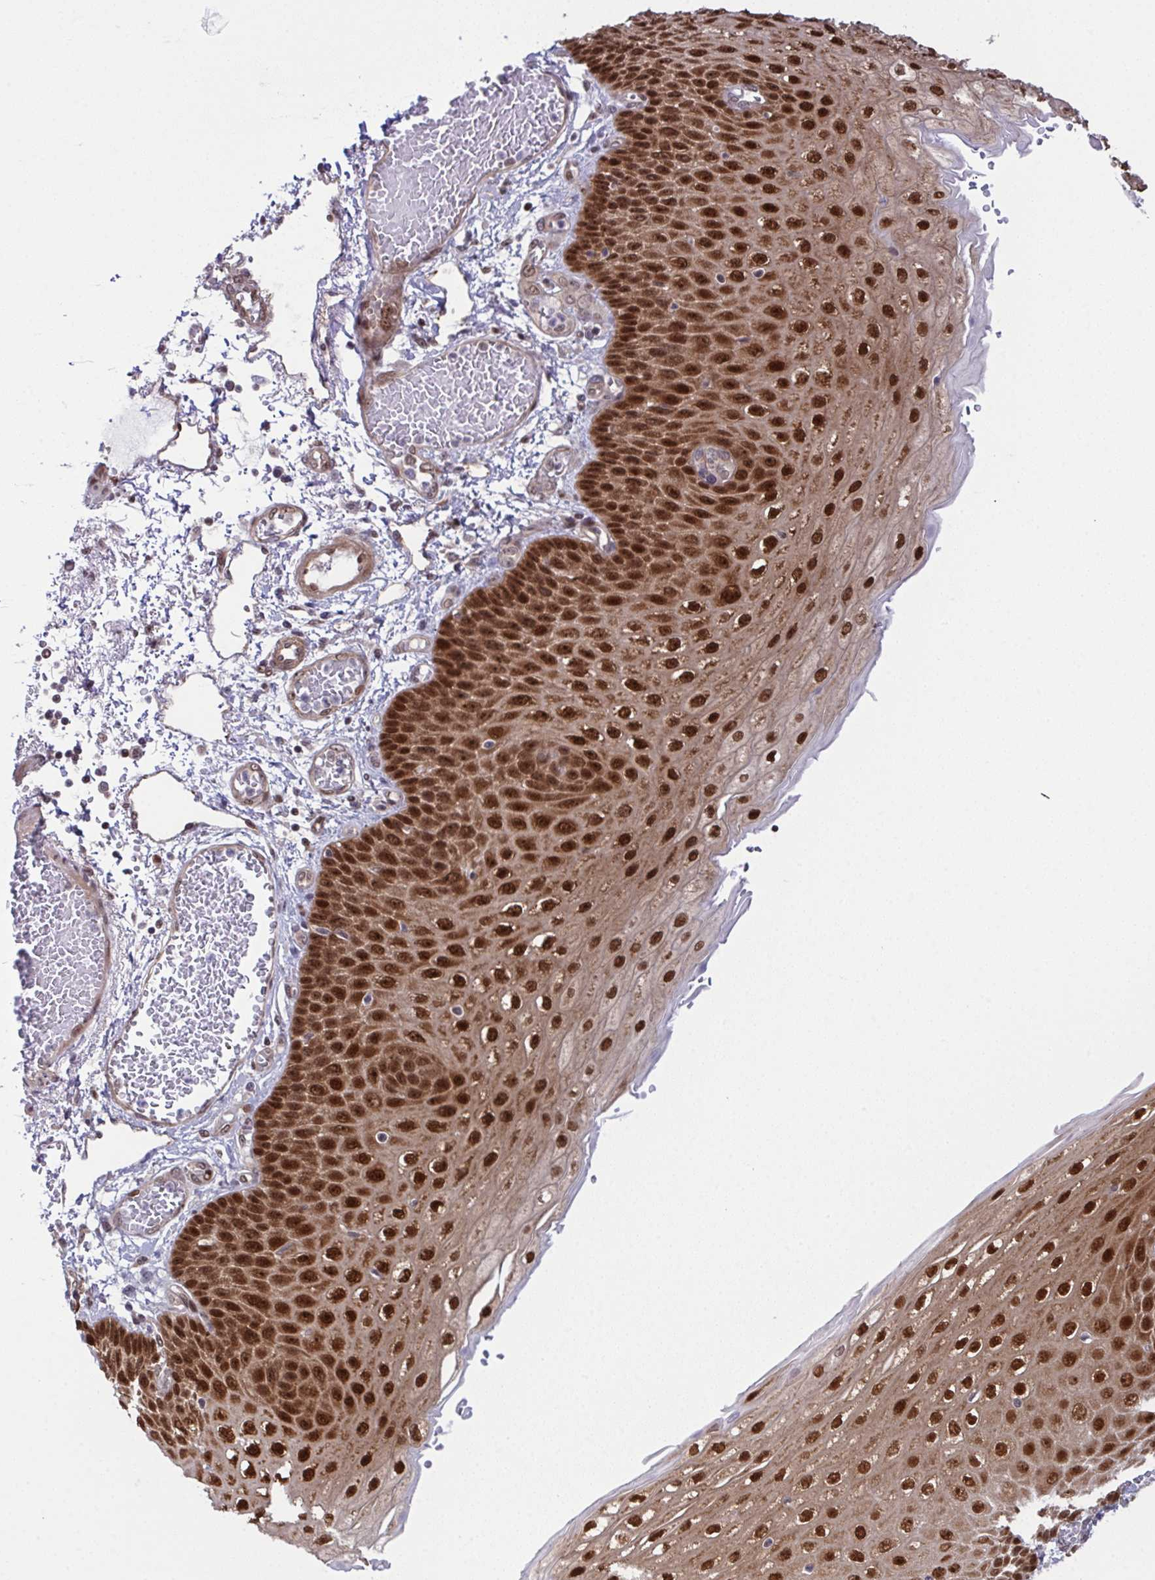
{"staining": {"intensity": "strong", "quantity": ">75%", "location": "nuclear"}, "tissue": "esophagus", "cell_type": "Squamous epithelial cells", "image_type": "normal", "snomed": [{"axis": "morphology", "description": "Normal tissue, NOS"}, {"axis": "morphology", "description": "Adenocarcinoma, NOS"}, {"axis": "topography", "description": "Esophagus"}], "caption": "Normal esophagus displays strong nuclear staining in approximately >75% of squamous epithelial cells, visualized by immunohistochemistry. The staining was performed using DAB (3,3'-diaminobenzidine) to visualize the protein expression in brown, while the nuclei were stained in blue with hematoxylin (Magnification: 20x).", "gene": "DNAJB1", "patient": {"sex": "male", "age": 81}}